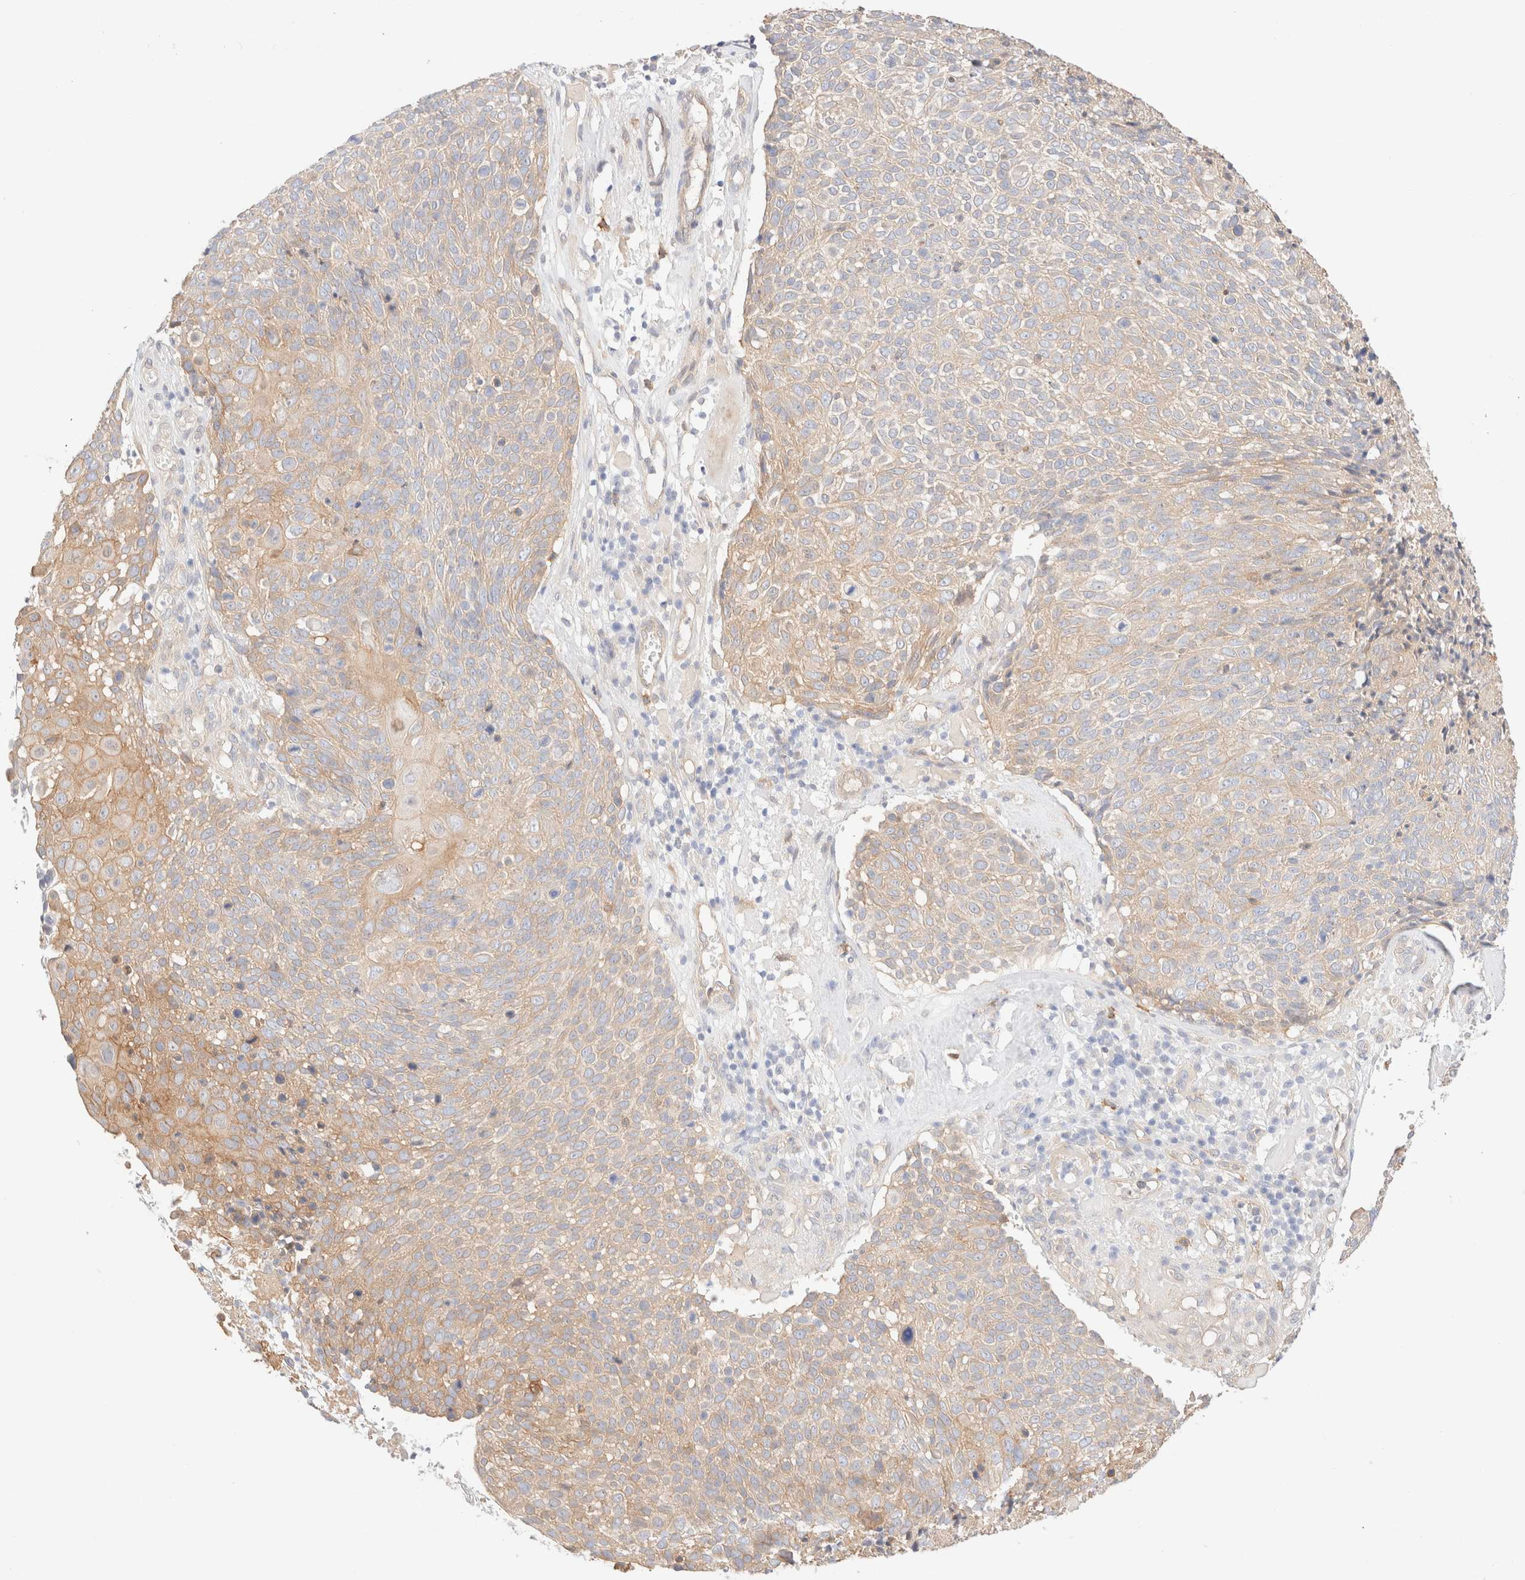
{"staining": {"intensity": "weak", "quantity": ">75%", "location": "cytoplasmic/membranous"}, "tissue": "cervical cancer", "cell_type": "Tumor cells", "image_type": "cancer", "snomed": [{"axis": "morphology", "description": "Squamous cell carcinoma, NOS"}, {"axis": "topography", "description": "Cervix"}], "caption": "Protein staining of squamous cell carcinoma (cervical) tissue reveals weak cytoplasmic/membranous staining in about >75% of tumor cells.", "gene": "NIBAN2", "patient": {"sex": "female", "age": 74}}